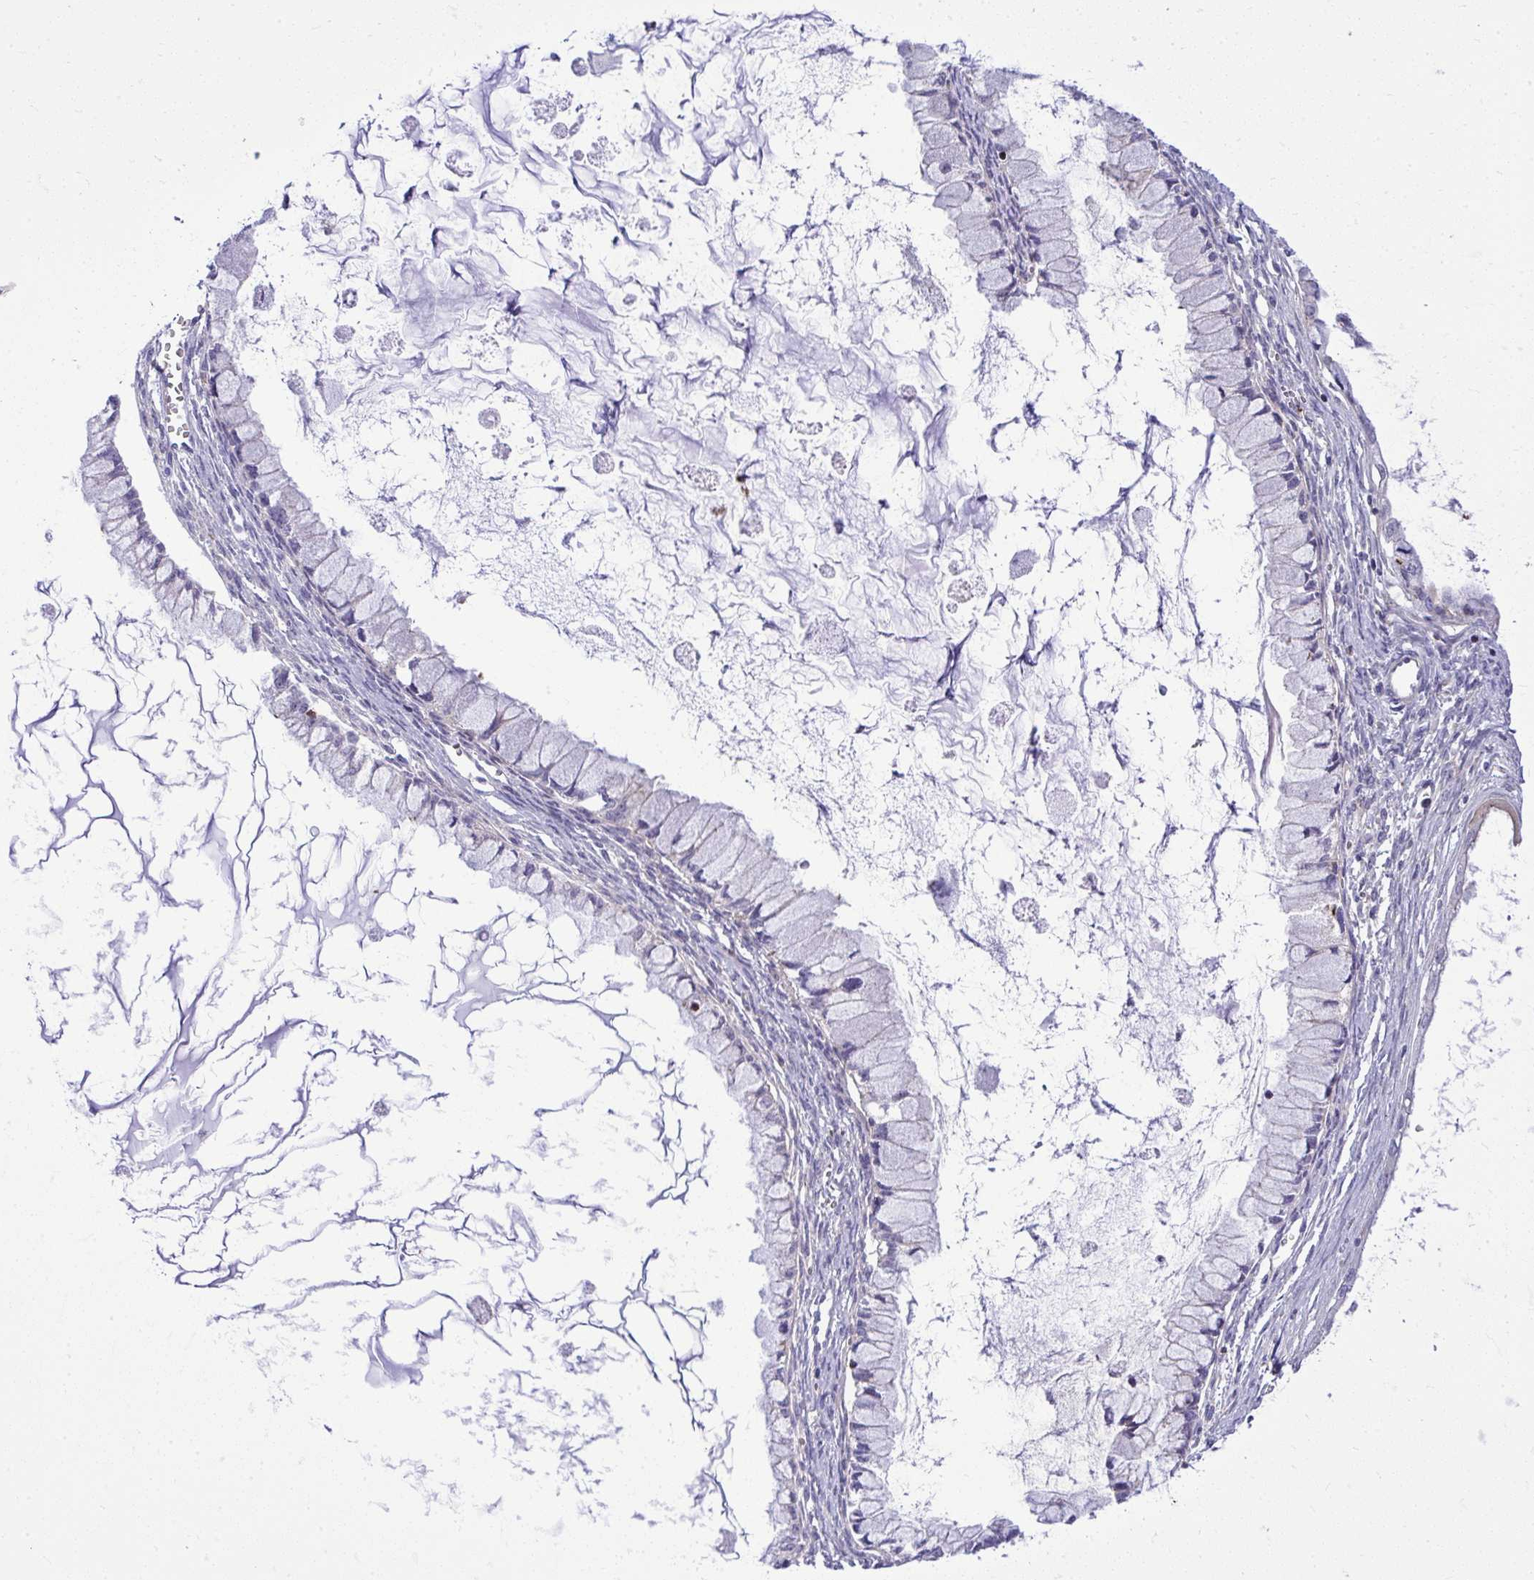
{"staining": {"intensity": "negative", "quantity": "none", "location": "none"}, "tissue": "ovarian cancer", "cell_type": "Tumor cells", "image_type": "cancer", "snomed": [{"axis": "morphology", "description": "Cystadenocarcinoma, mucinous, NOS"}, {"axis": "topography", "description": "Ovary"}], "caption": "Photomicrograph shows no protein positivity in tumor cells of ovarian mucinous cystadenocarcinoma tissue.", "gene": "GRK4", "patient": {"sex": "female", "age": 34}}